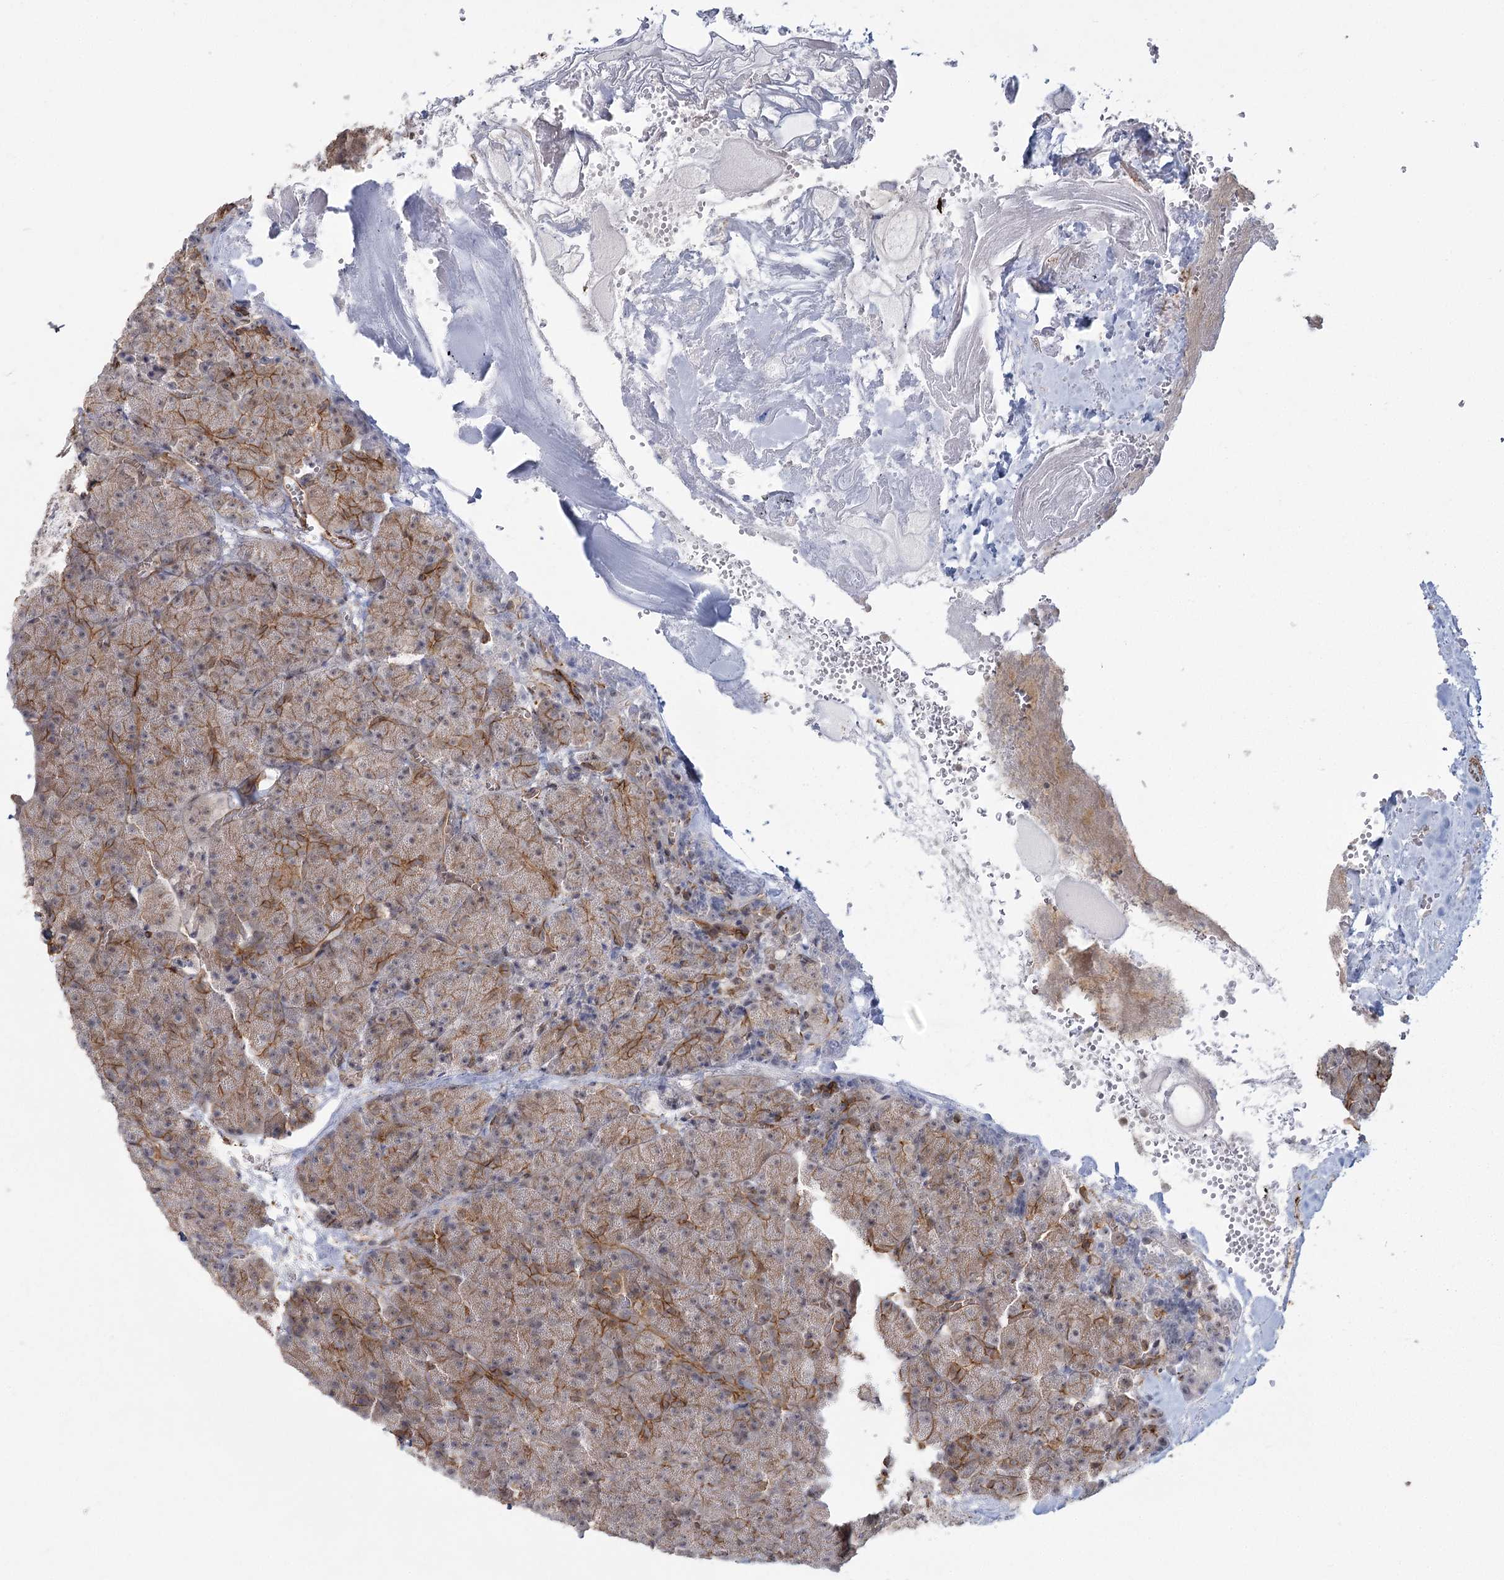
{"staining": {"intensity": "moderate", "quantity": "25%-75%", "location": "cytoplasmic/membranous"}, "tissue": "pancreas", "cell_type": "Exocrine glandular cells", "image_type": "normal", "snomed": [{"axis": "morphology", "description": "Normal tissue, NOS"}, {"axis": "morphology", "description": "Carcinoid, malignant, NOS"}, {"axis": "topography", "description": "Pancreas"}], "caption": "Protein analysis of normal pancreas shows moderate cytoplasmic/membranous expression in about 25%-75% of exocrine glandular cells. Using DAB (brown) and hematoxylin (blue) stains, captured at high magnification using brightfield microscopy.", "gene": "RPP14", "patient": {"sex": "female", "age": 35}}